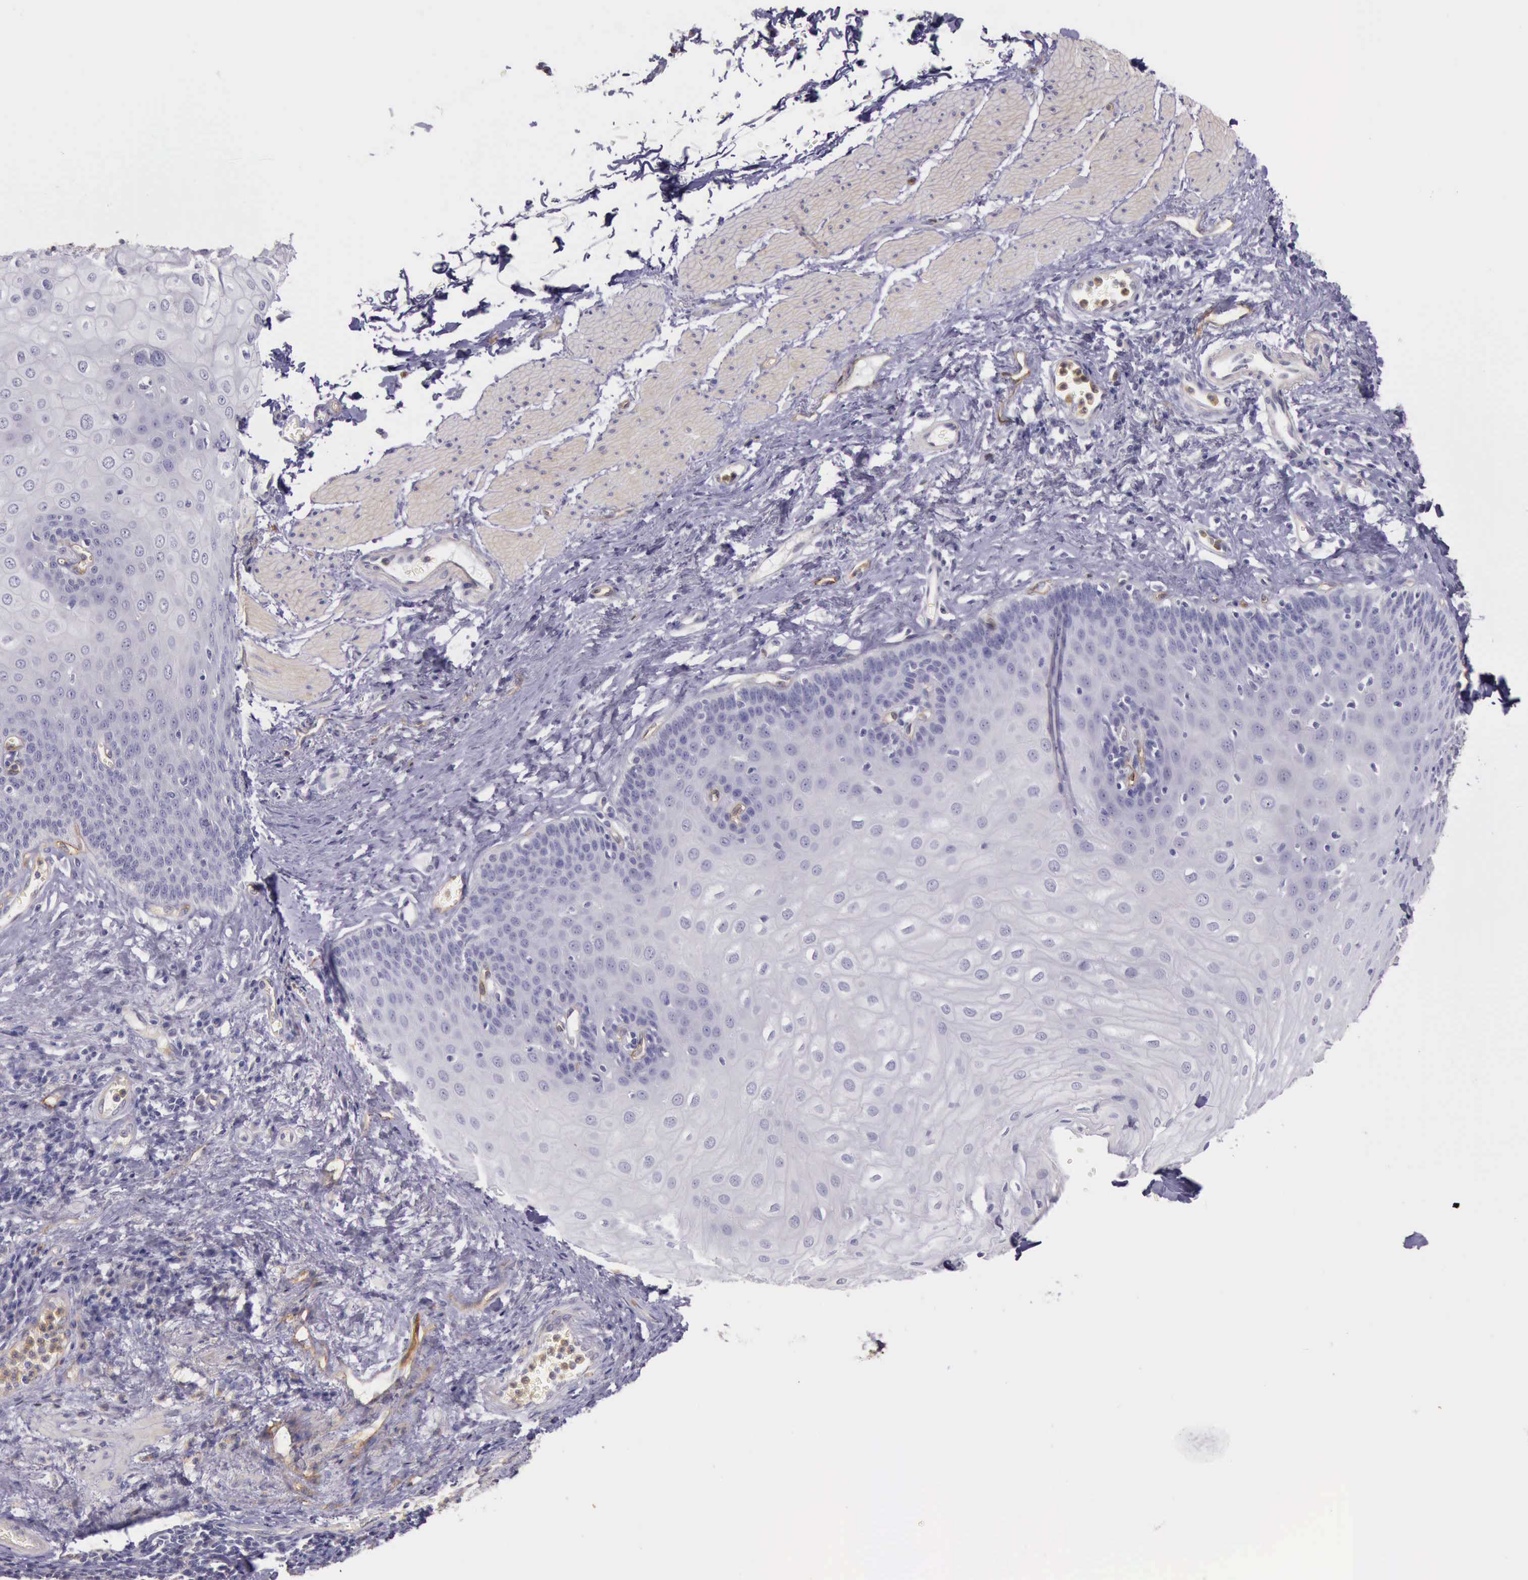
{"staining": {"intensity": "negative", "quantity": "none", "location": "none"}, "tissue": "esophagus", "cell_type": "Squamous epithelial cells", "image_type": "normal", "snomed": [{"axis": "morphology", "description": "Normal tissue, NOS"}, {"axis": "topography", "description": "Esophagus"}], "caption": "Histopathology image shows no significant protein staining in squamous epithelial cells of benign esophagus.", "gene": "TCEANC", "patient": {"sex": "male", "age": 65}}